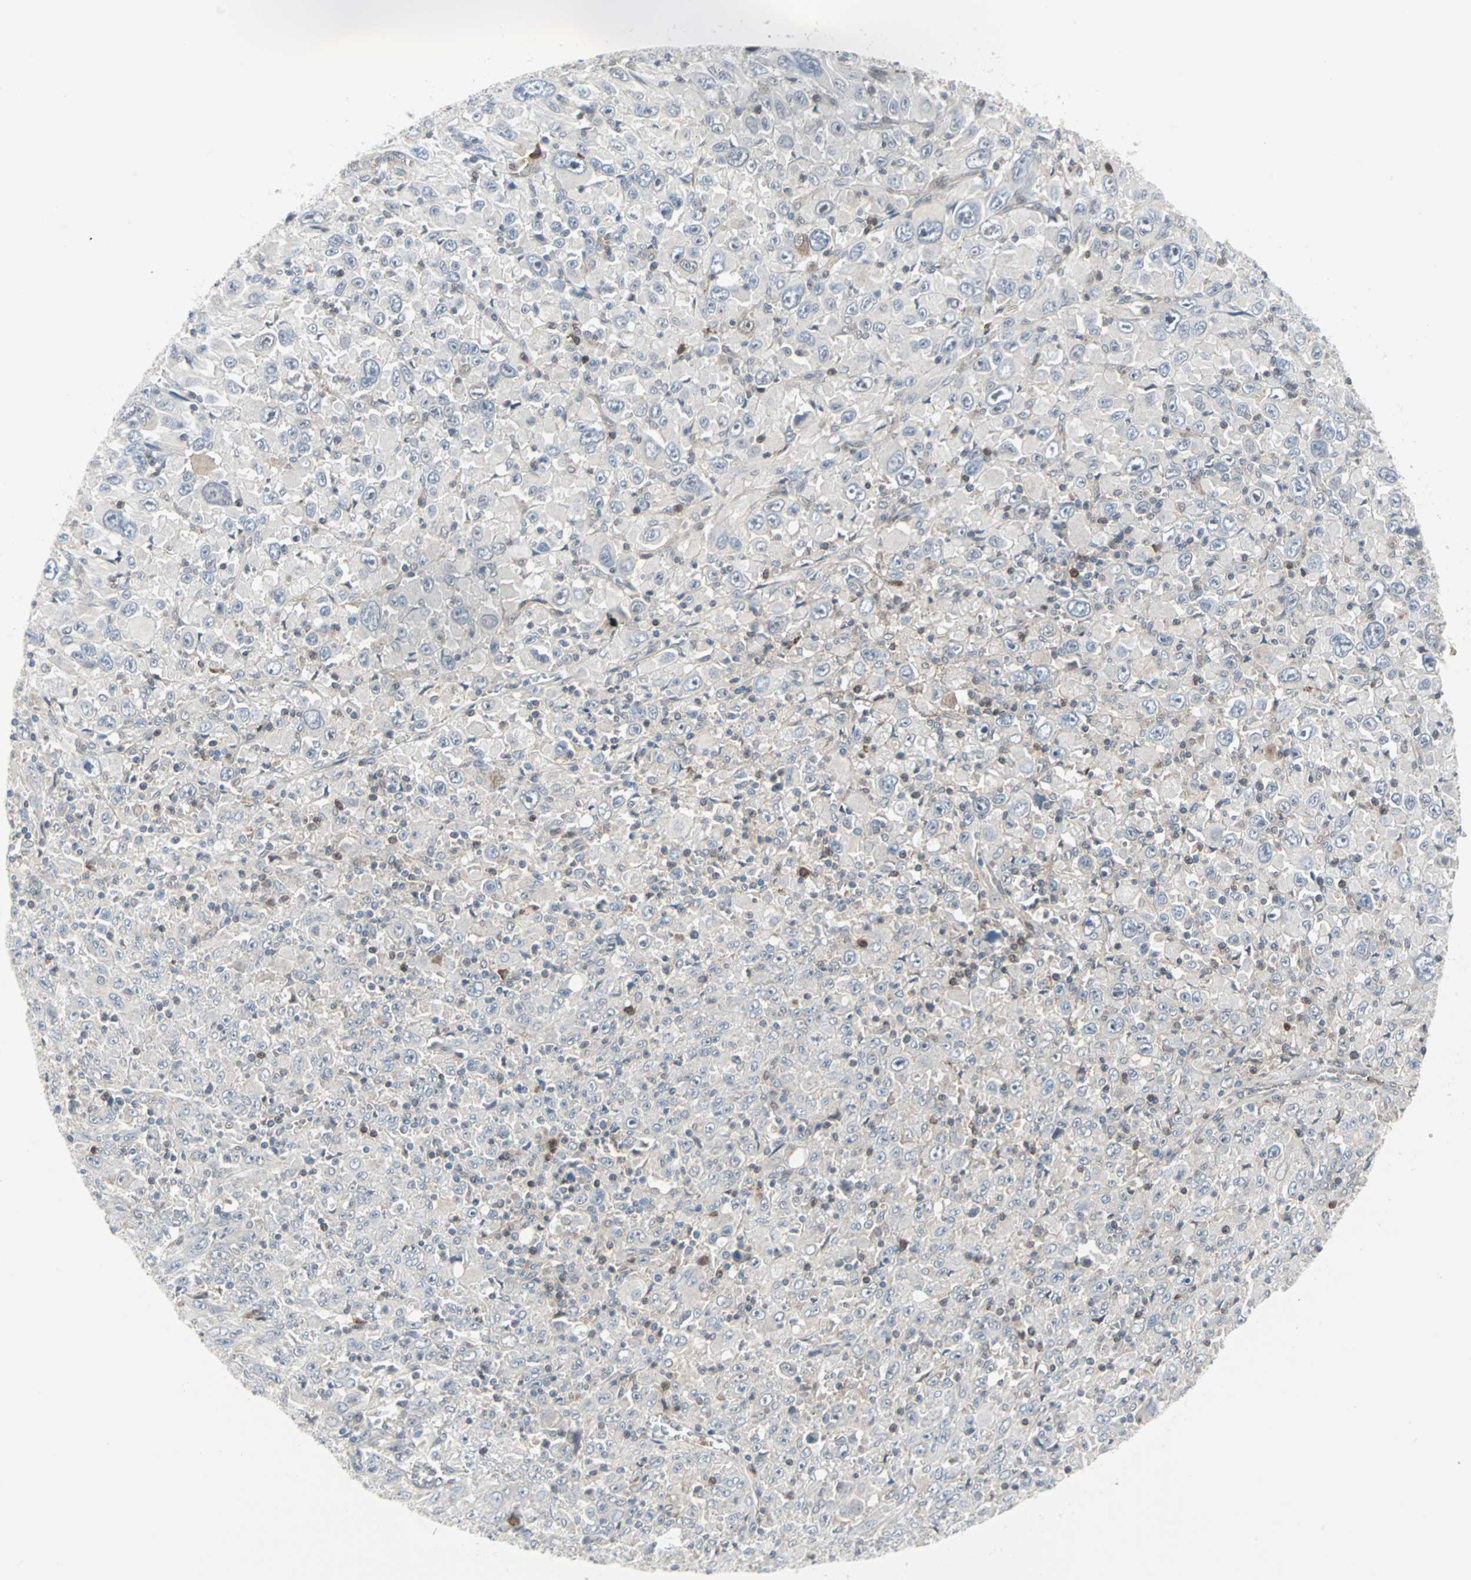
{"staining": {"intensity": "negative", "quantity": "none", "location": "none"}, "tissue": "melanoma", "cell_type": "Tumor cells", "image_type": "cancer", "snomed": [{"axis": "morphology", "description": "Malignant melanoma, Metastatic site"}, {"axis": "topography", "description": "Skin"}], "caption": "Immunohistochemical staining of melanoma exhibits no significant staining in tumor cells.", "gene": "CASP3", "patient": {"sex": "female", "age": 56}}